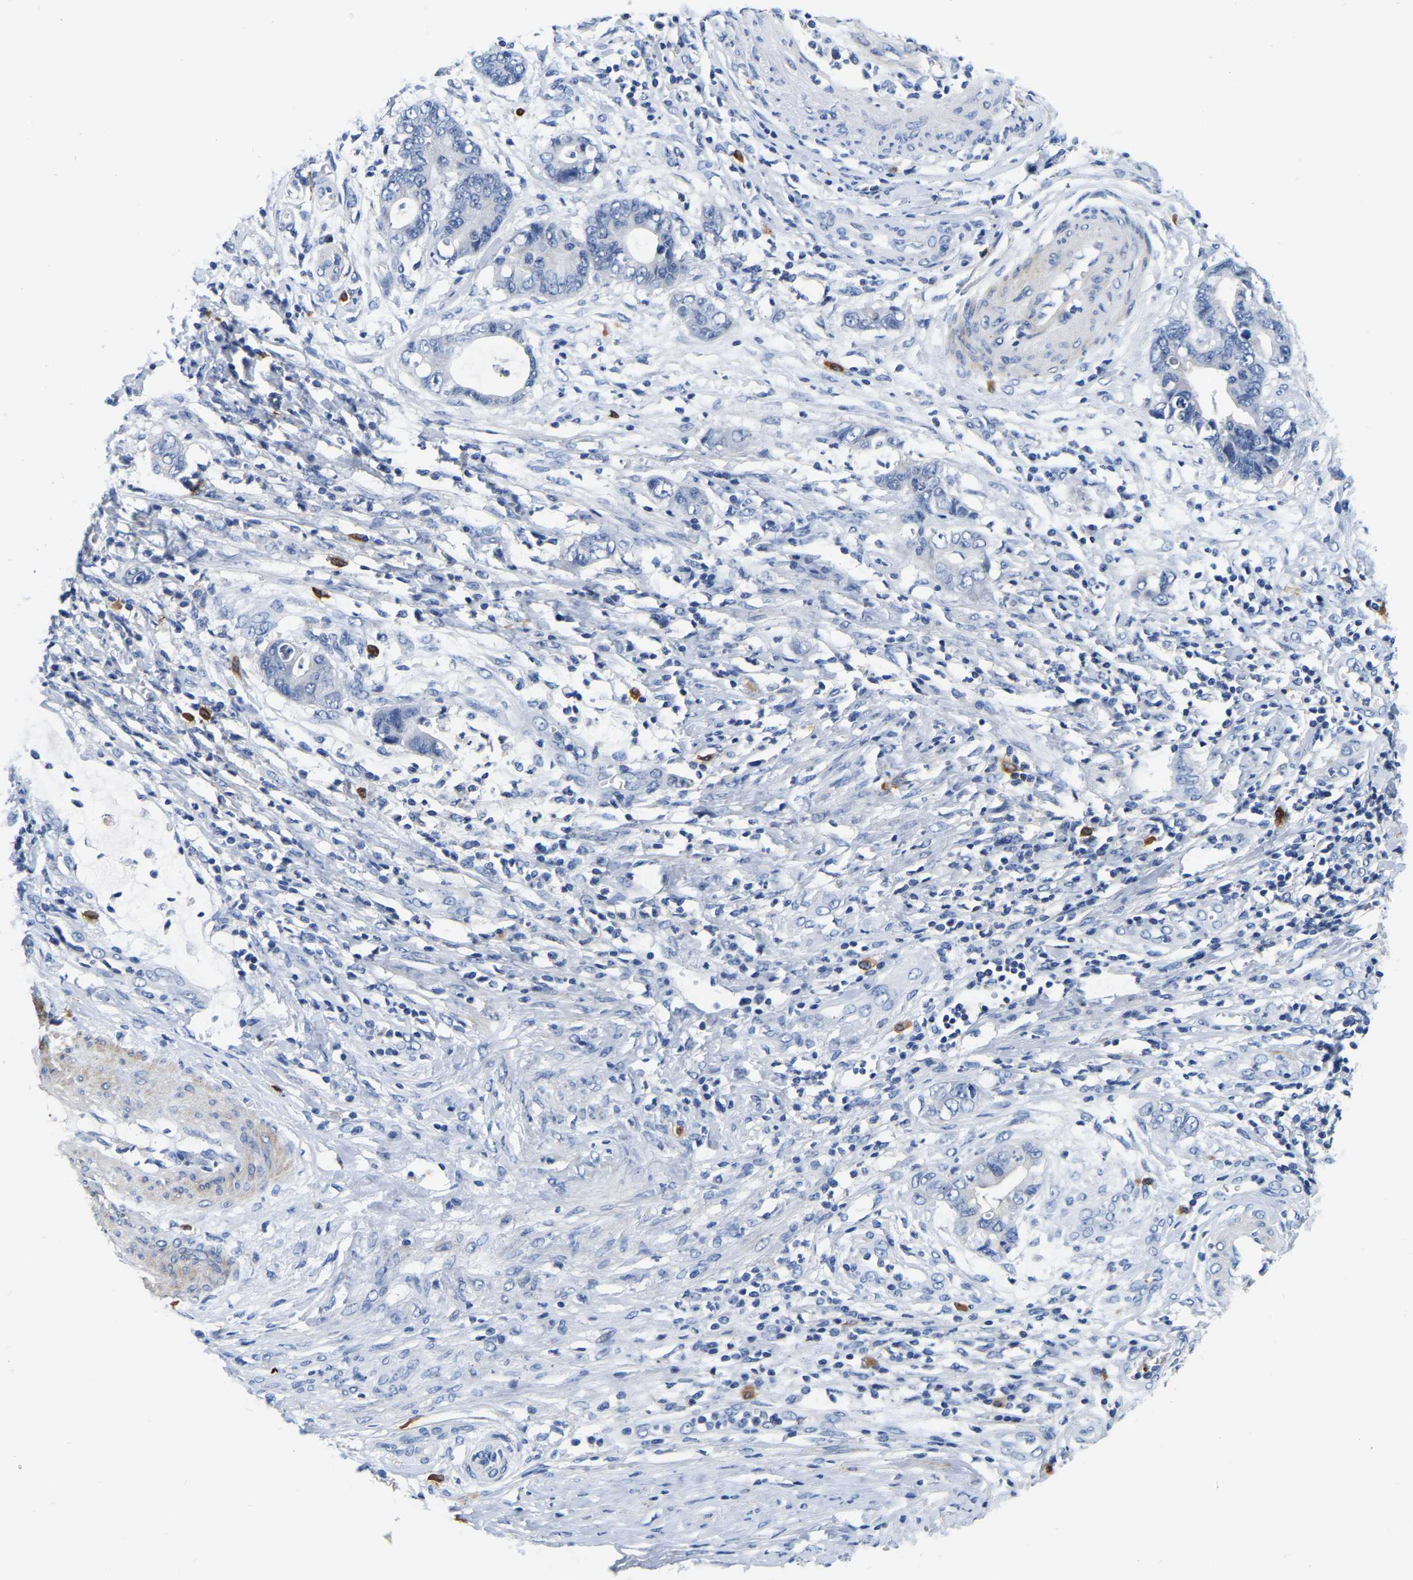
{"staining": {"intensity": "negative", "quantity": "none", "location": "none"}, "tissue": "cervical cancer", "cell_type": "Tumor cells", "image_type": "cancer", "snomed": [{"axis": "morphology", "description": "Adenocarcinoma, NOS"}, {"axis": "topography", "description": "Cervix"}], "caption": "This is an immunohistochemistry photomicrograph of human cervical cancer (adenocarcinoma). There is no expression in tumor cells.", "gene": "RAB27B", "patient": {"sex": "female", "age": 44}}